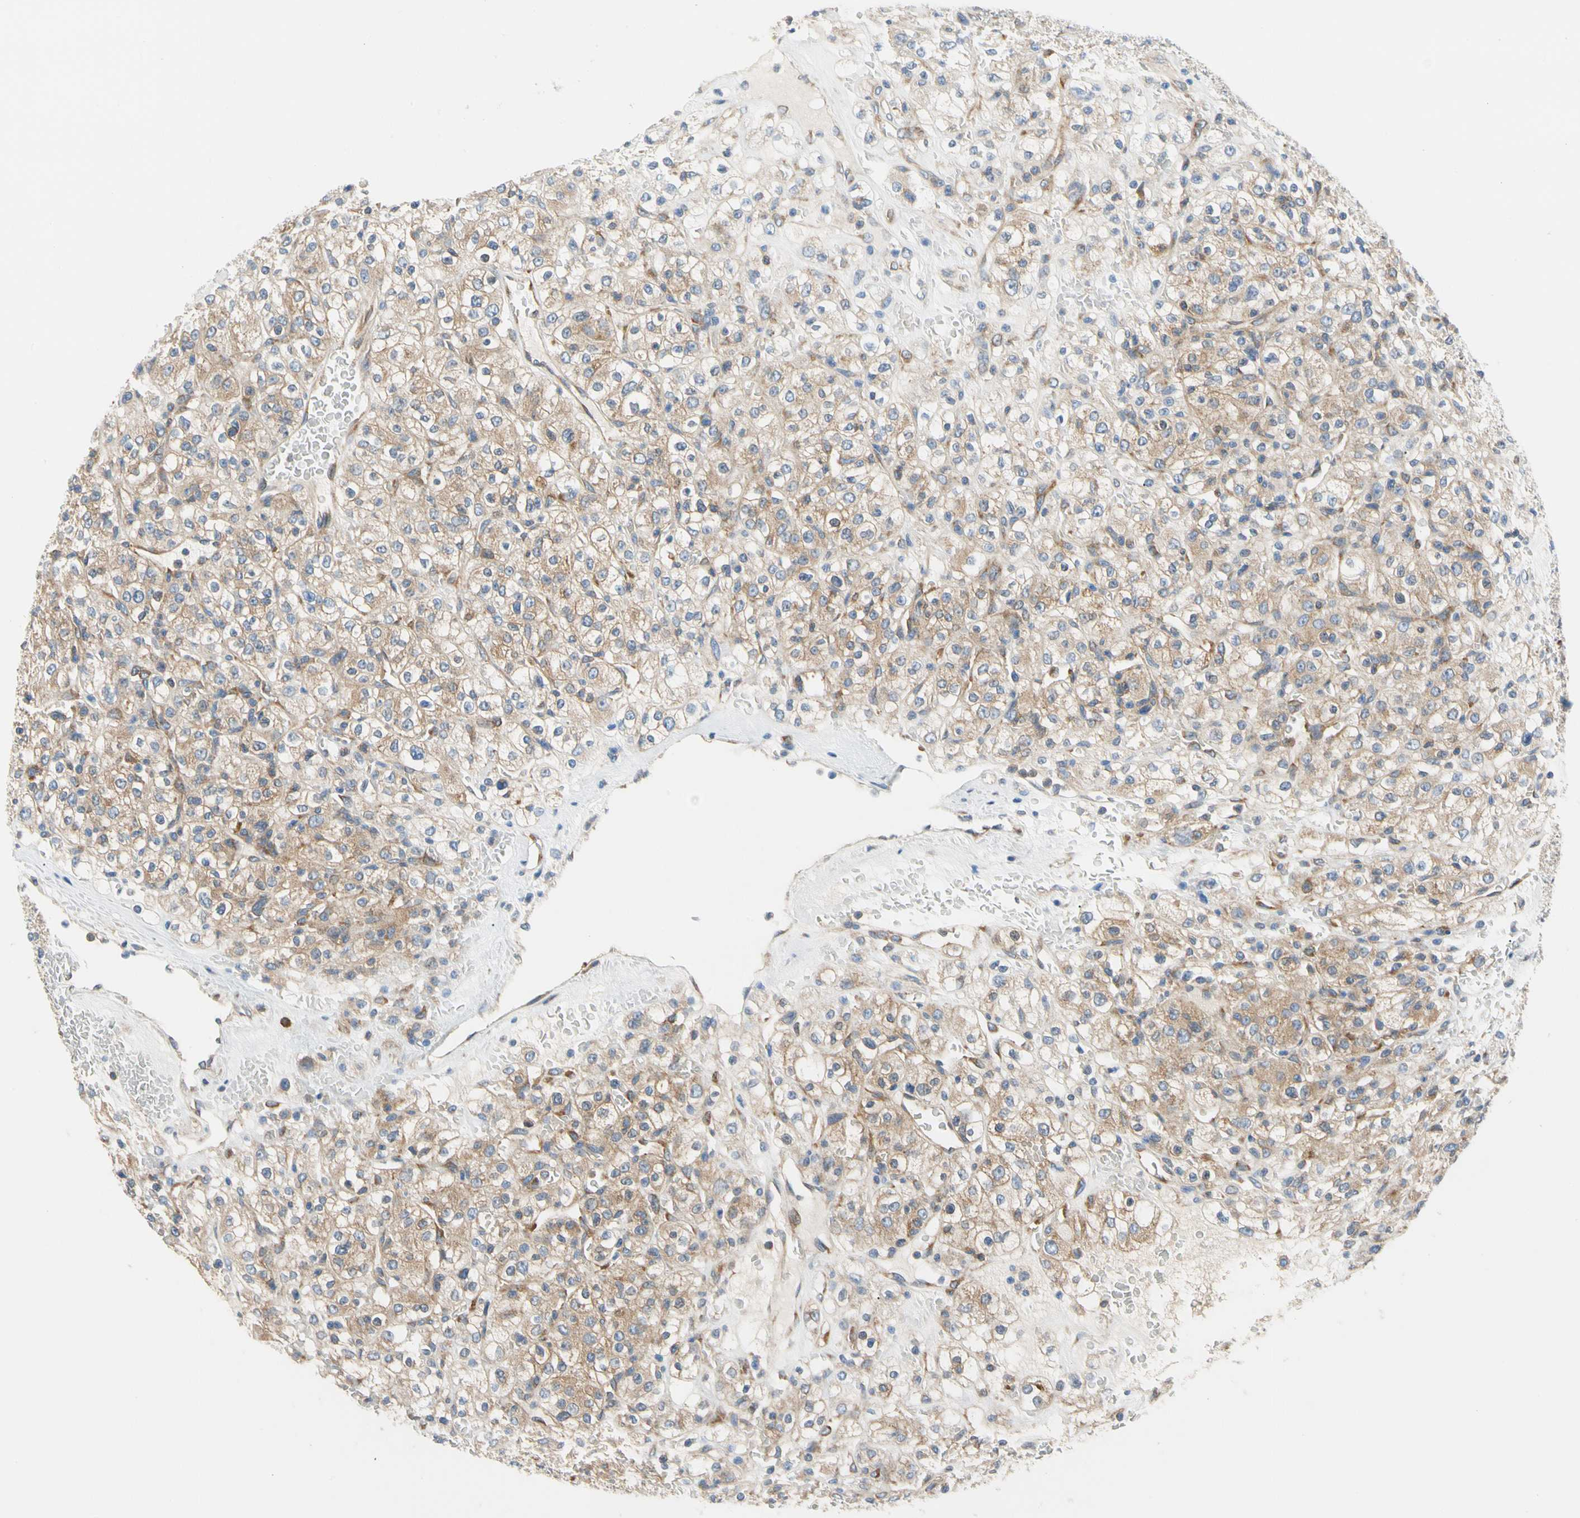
{"staining": {"intensity": "moderate", "quantity": ">75%", "location": "cytoplasmic/membranous"}, "tissue": "renal cancer", "cell_type": "Tumor cells", "image_type": "cancer", "snomed": [{"axis": "morphology", "description": "Normal tissue, NOS"}, {"axis": "morphology", "description": "Adenocarcinoma, NOS"}, {"axis": "topography", "description": "Kidney"}], "caption": "About >75% of tumor cells in human renal adenocarcinoma demonstrate moderate cytoplasmic/membranous protein staining as visualized by brown immunohistochemical staining.", "gene": "GPHN", "patient": {"sex": "female", "age": 72}}